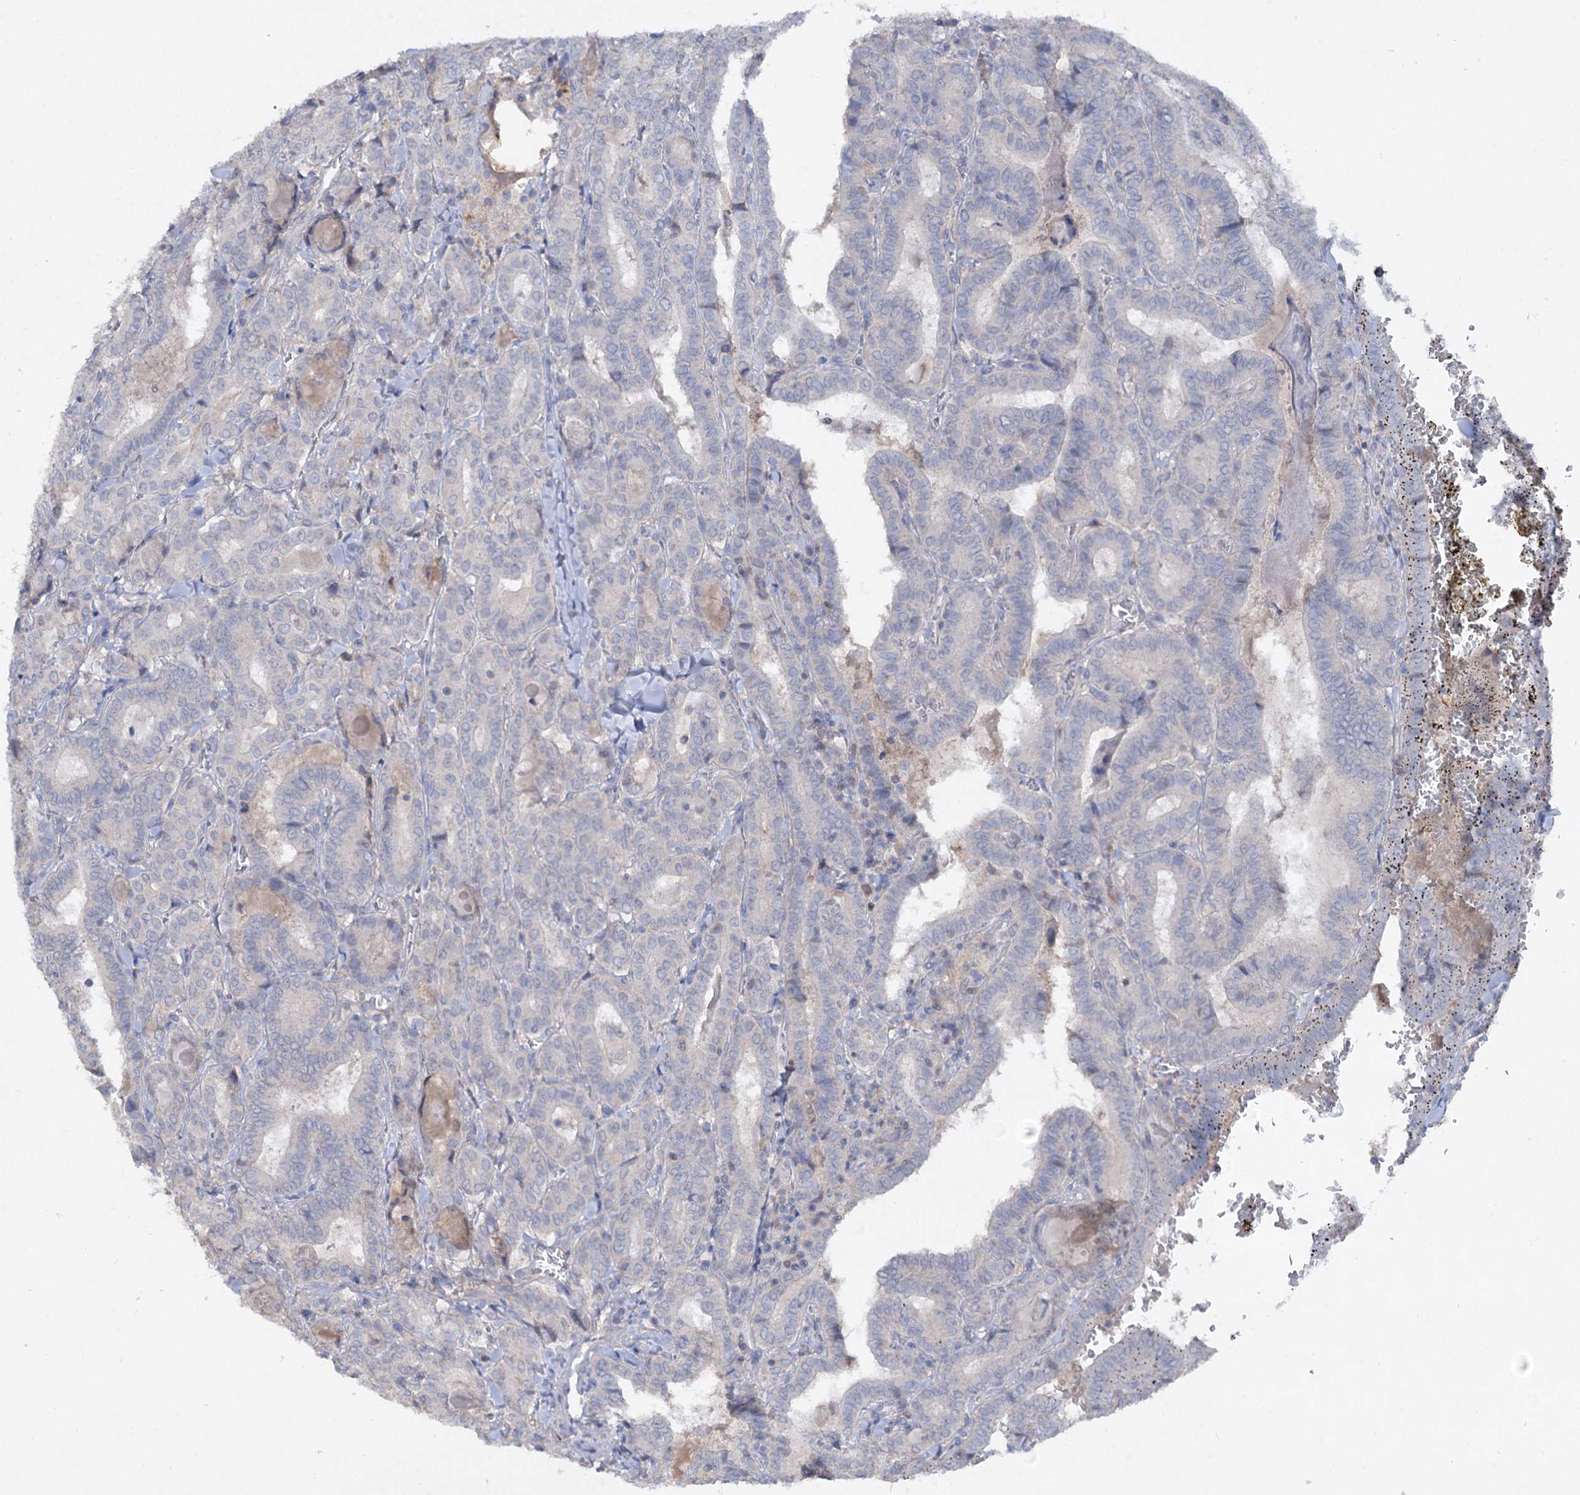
{"staining": {"intensity": "negative", "quantity": "none", "location": "none"}, "tissue": "thyroid cancer", "cell_type": "Tumor cells", "image_type": "cancer", "snomed": [{"axis": "morphology", "description": "Papillary adenocarcinoma, NOS"}, {"axis": "topography", "description": "Thyroid gland"}], "caption": "Thyroid papillary adenocarcinoma stained for a protein using immunohistochemistry (IHC) exhibits no staining tumor cells.", "gene": "ATP4A", "patient": {"sex": "female", "age": 72}}